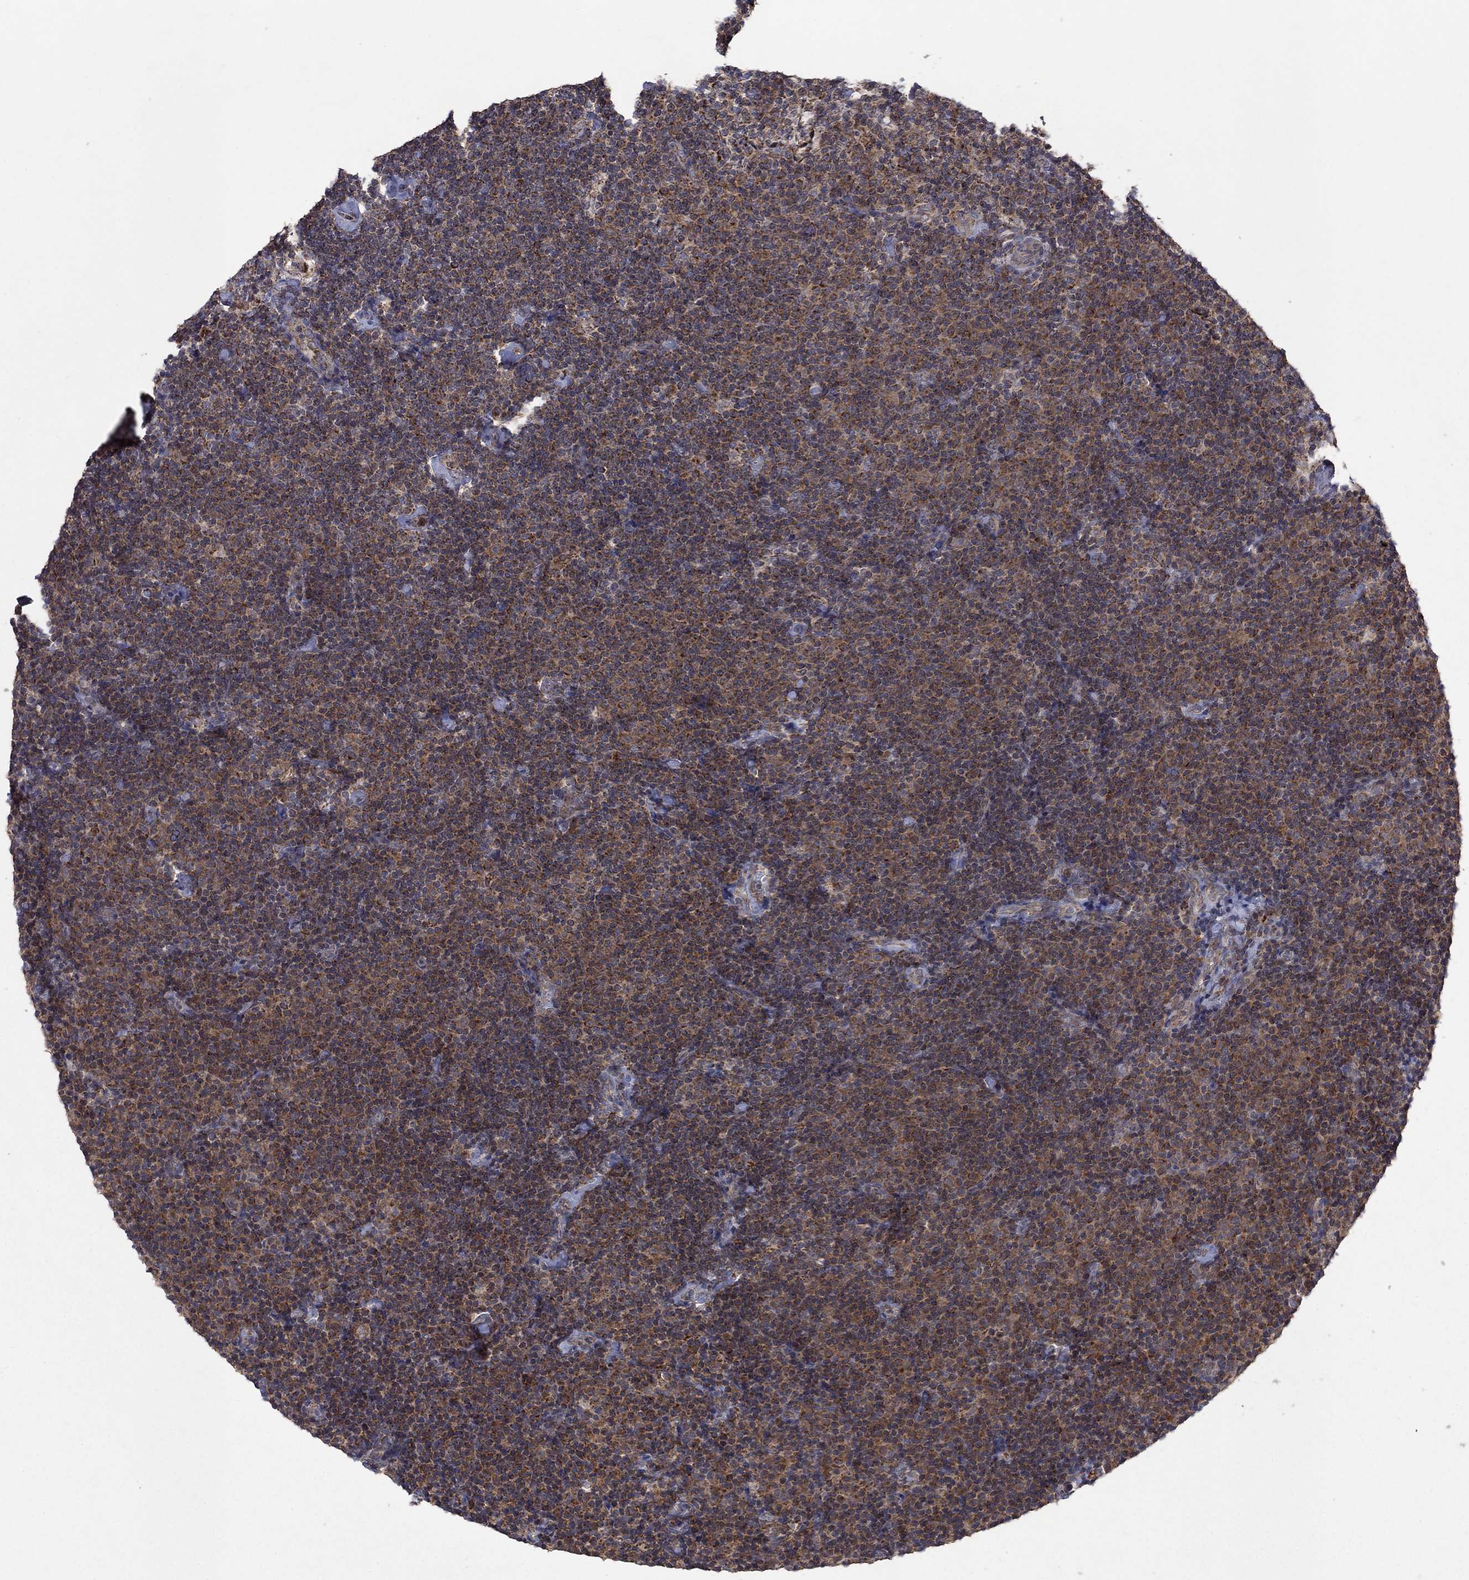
{"staining": {"intensity": "moderate", "quantity": ">75%", "location": "cytoplasmic/membranous"}, "tissue": "lymphoma", "cell_type": "Tumor cells", "image_type": "cancer", "snomed": [{"axis": "morphology", "description": "Malignant lymphoma, non-Hodgkin's type, Low grade"}, {"axis": "topography", "description": "Lymph node"}], "caption": "Brown immunohistochemical staining in lymphoma demonstrates moderate cytoplasmic/membranous expression in approximately >75% of tumor cells.", "gene": "DPH1", "patient": {"sex": "male", "age": 81}}